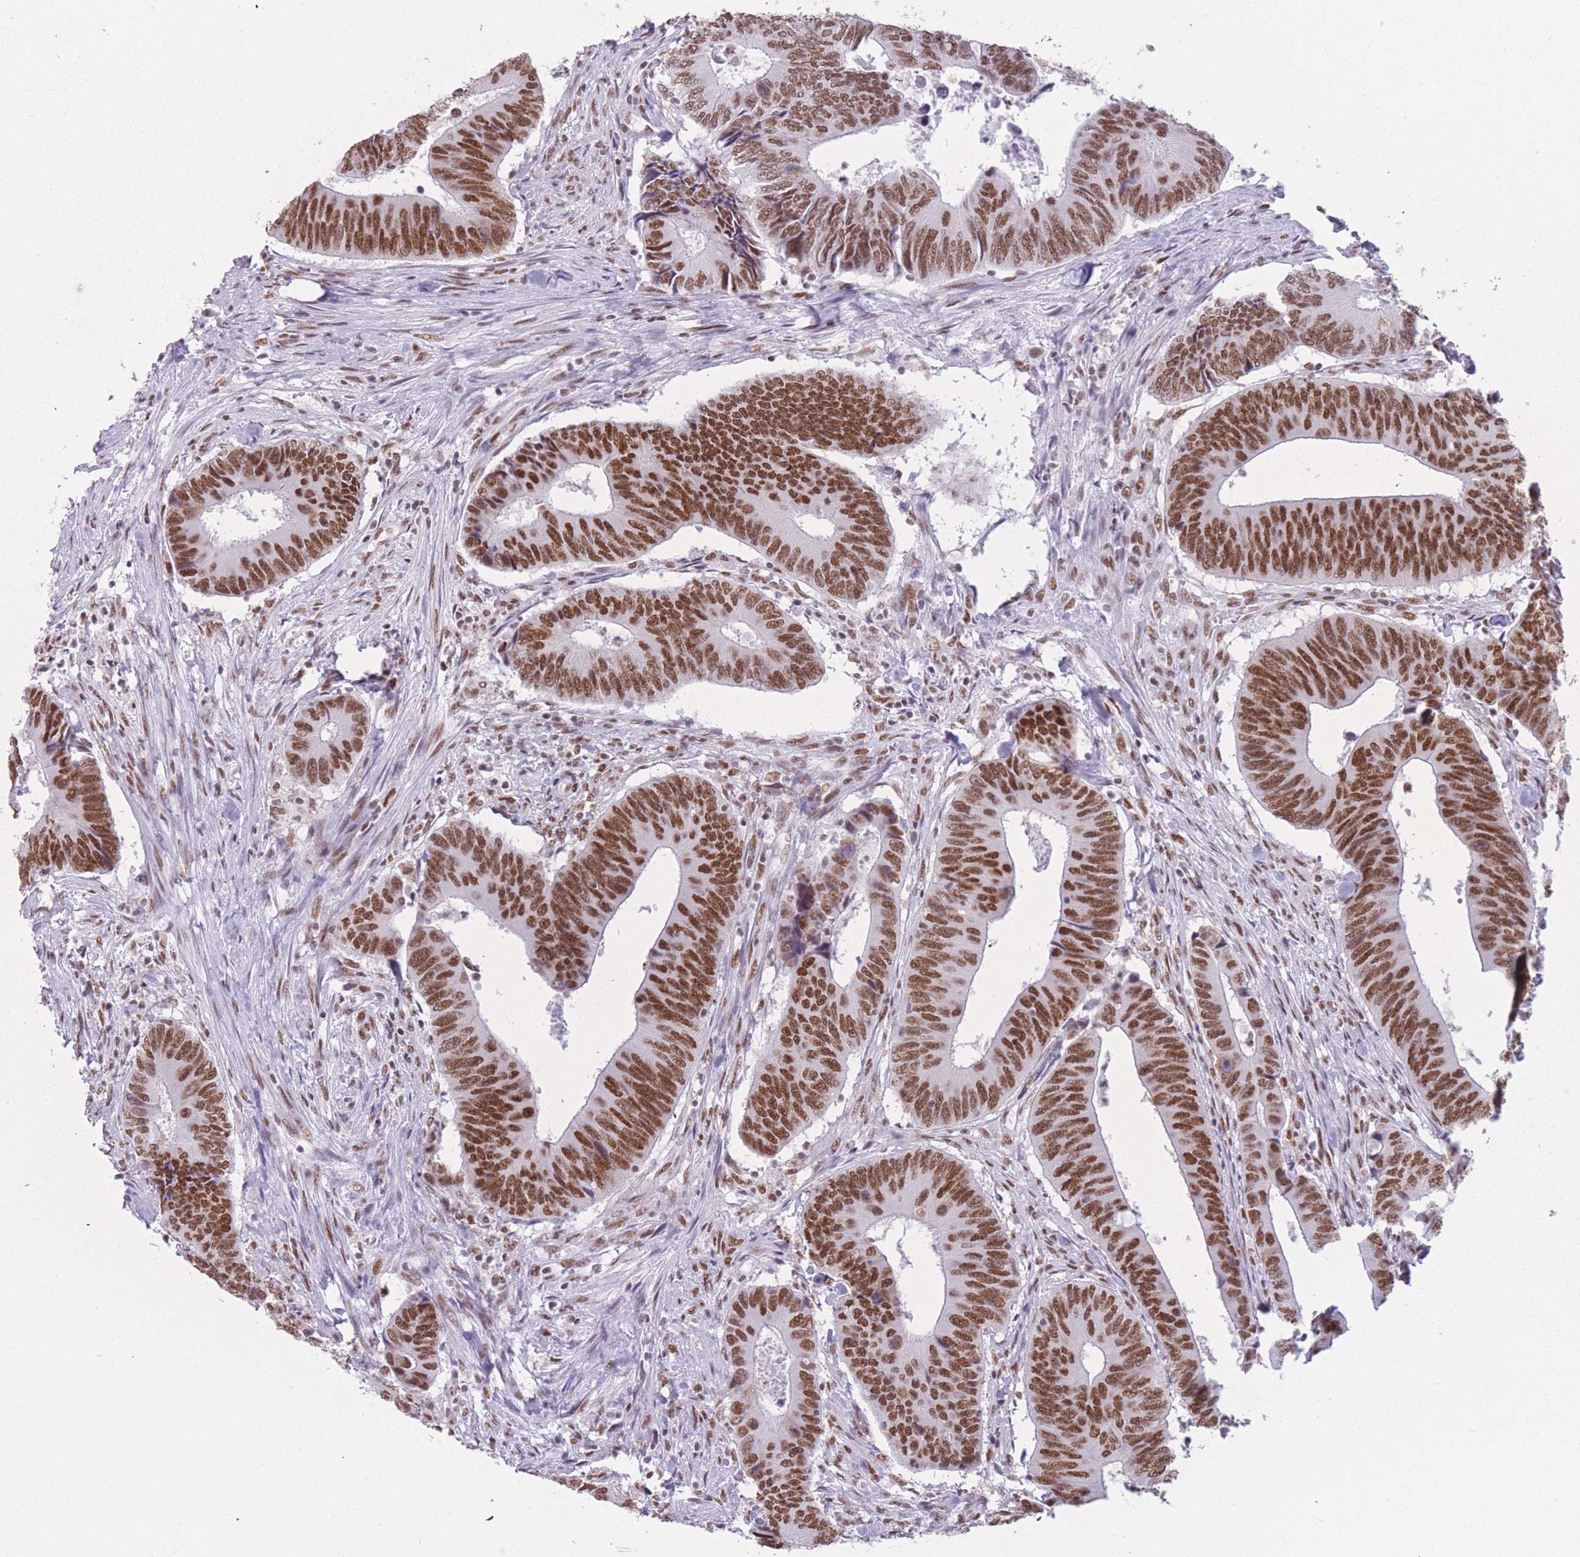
{"staining": {"intensity": "strong", "quantity": ">75%", "location": "nuclear"}, "tissue": "colorectal cancer", "cell_type": "Tumor cells", "image_type": "cancer", "snomed": [{"axis": "morphology", "description": "Adenocarcinoma, NOS"}, {"axis": "topography", "description": "Colon"}], "caption": "DAB (3,3'-diaminobenzidine) immunohistochemical staining of human colorectal cancer displays strong nuclear protein expression in about >75% of tumor cells. The protein of interest is shown in brown color, while the nuclei are stained blue.", "gene": "HNRNPUL1", "patient": {"sex": "male", "age": 87}}